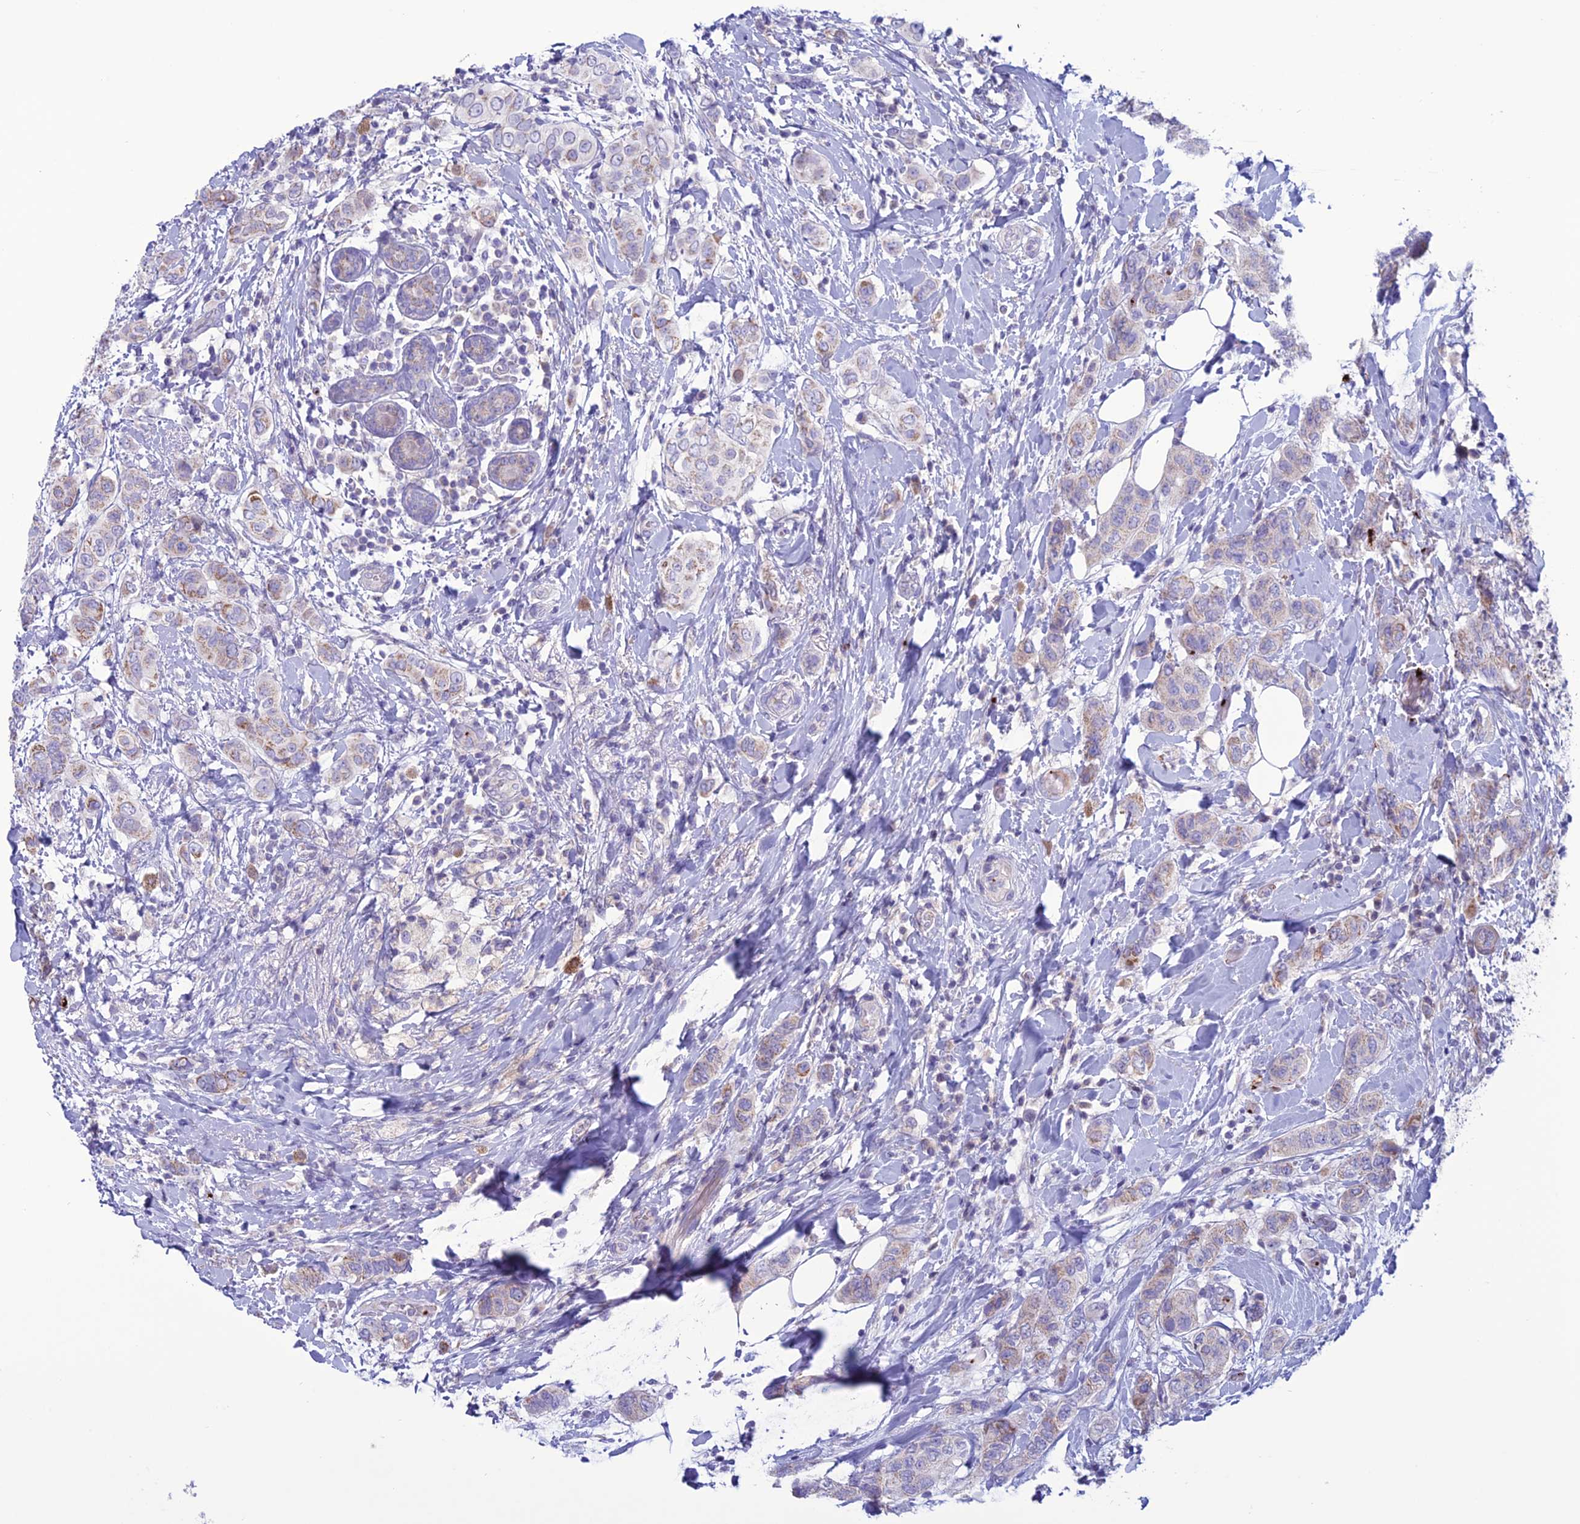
{"staining": {"intensity": "weak", "quantity": "25%-75%", "location": "cytoplasmic/membranous"}, "tissue": "breast cancer", "cell_type": "Tumor cells", "image_type": "cancer", "snomed": [{"axis": "morphology", "description": "Lobular carcinoma"}, {"axis": "topography", "description": "Breast"}], "caption": "This photomicrograph displays IHC staining of human lobular carcinoma (breast), with low weak cytoplasmic/membranous expression in about 25%-75% of tumor cells.", "gene": "C21orf140", "patient": {"sex": "female", "age": 51}}